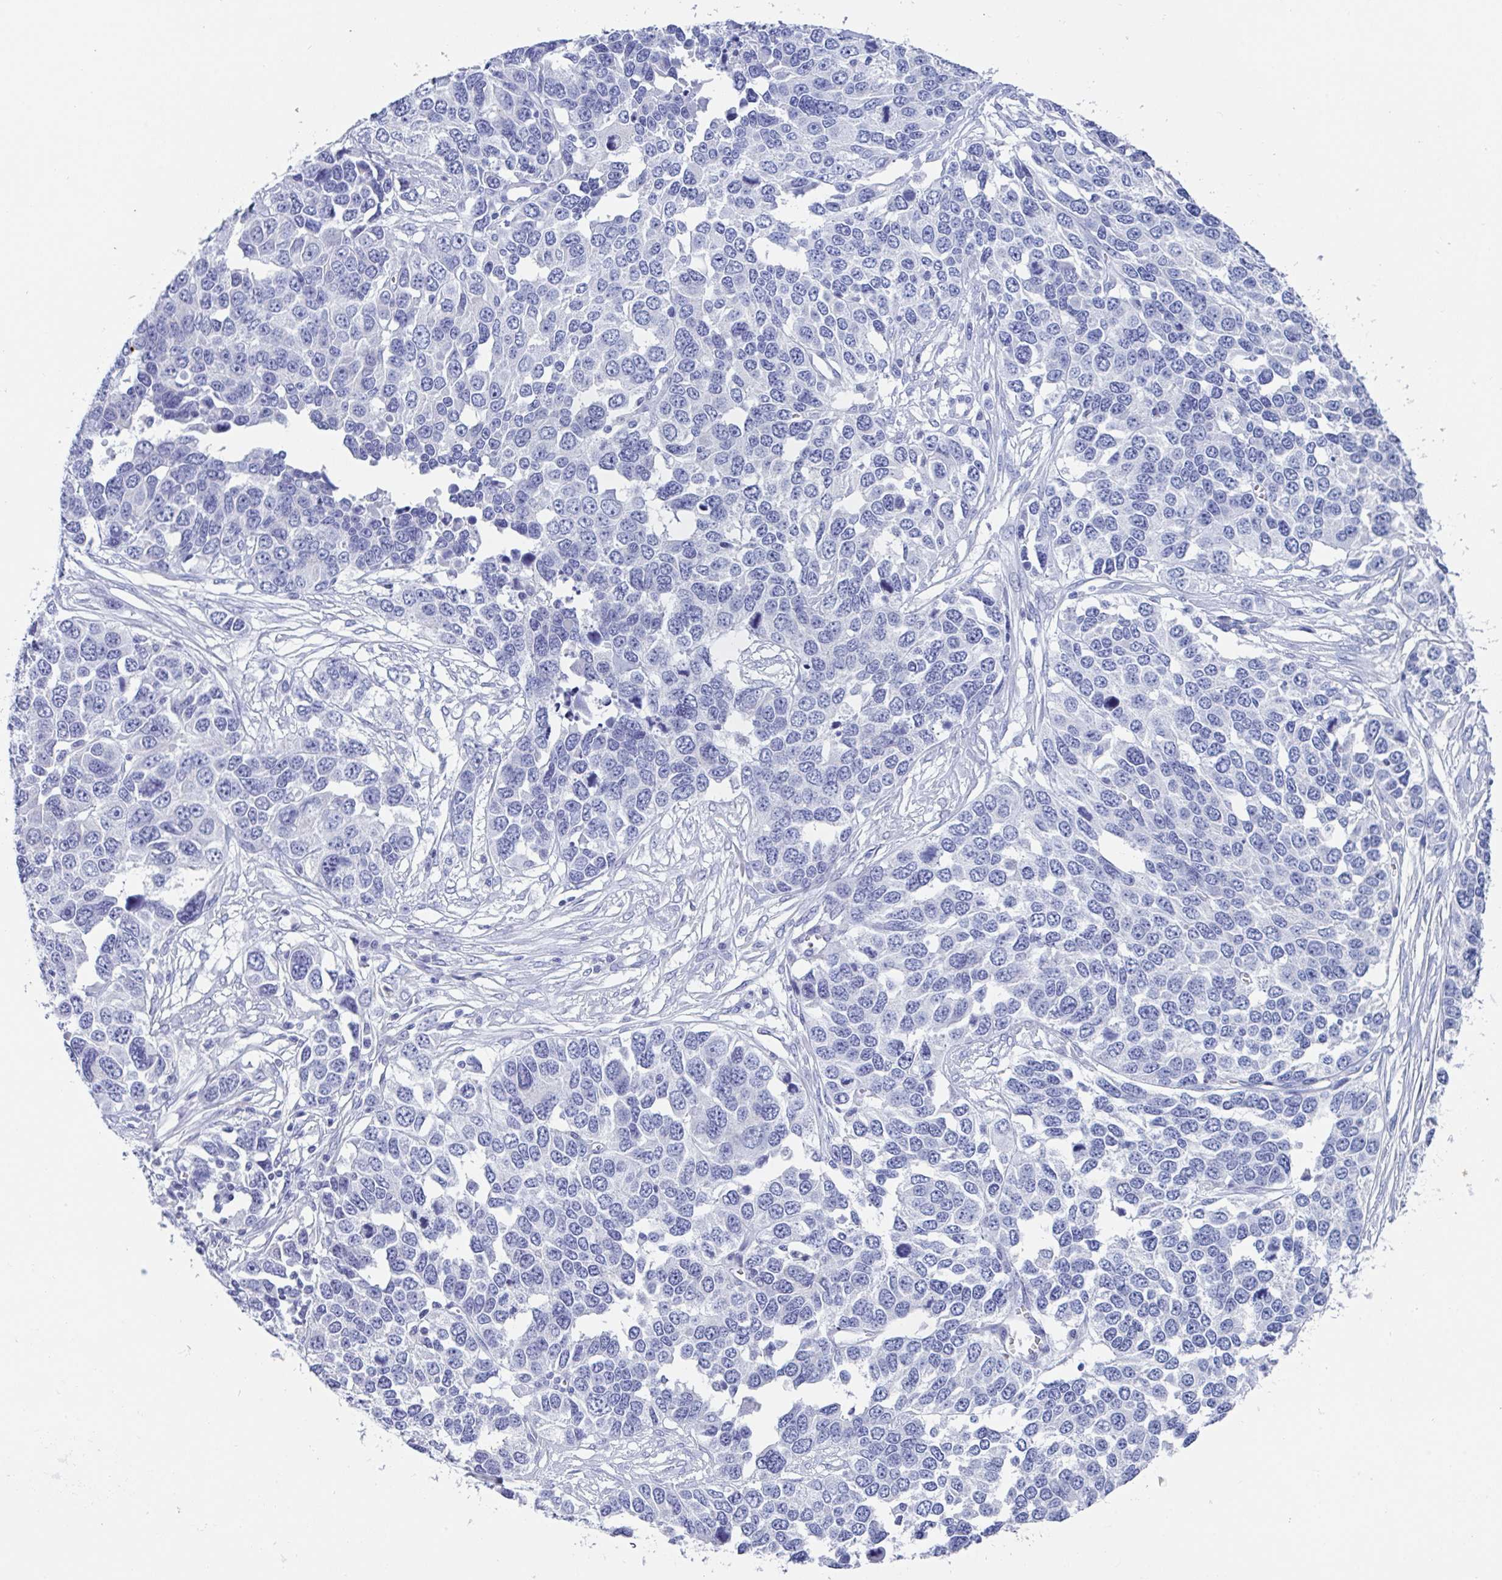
{"staining": {"intensity": "negative", "quantity": "none", "location": "none"}, "tissue": "ovarian cancer", "cell_type": "Tumor cells", "image_type": "cancer", "snomed": [{"axis": "morphology", "description": "Cystadenocarcinoma, serous, NOS"}, {"axis": "topography", "description": "Ovary"}], "caption": "Ovarian cancer stained for a protein using immunohistochemistry (IHC) displays no positivity tumor cells.", "gene": "ZPBP", "patient": {"sex": "female", "age": 76}}